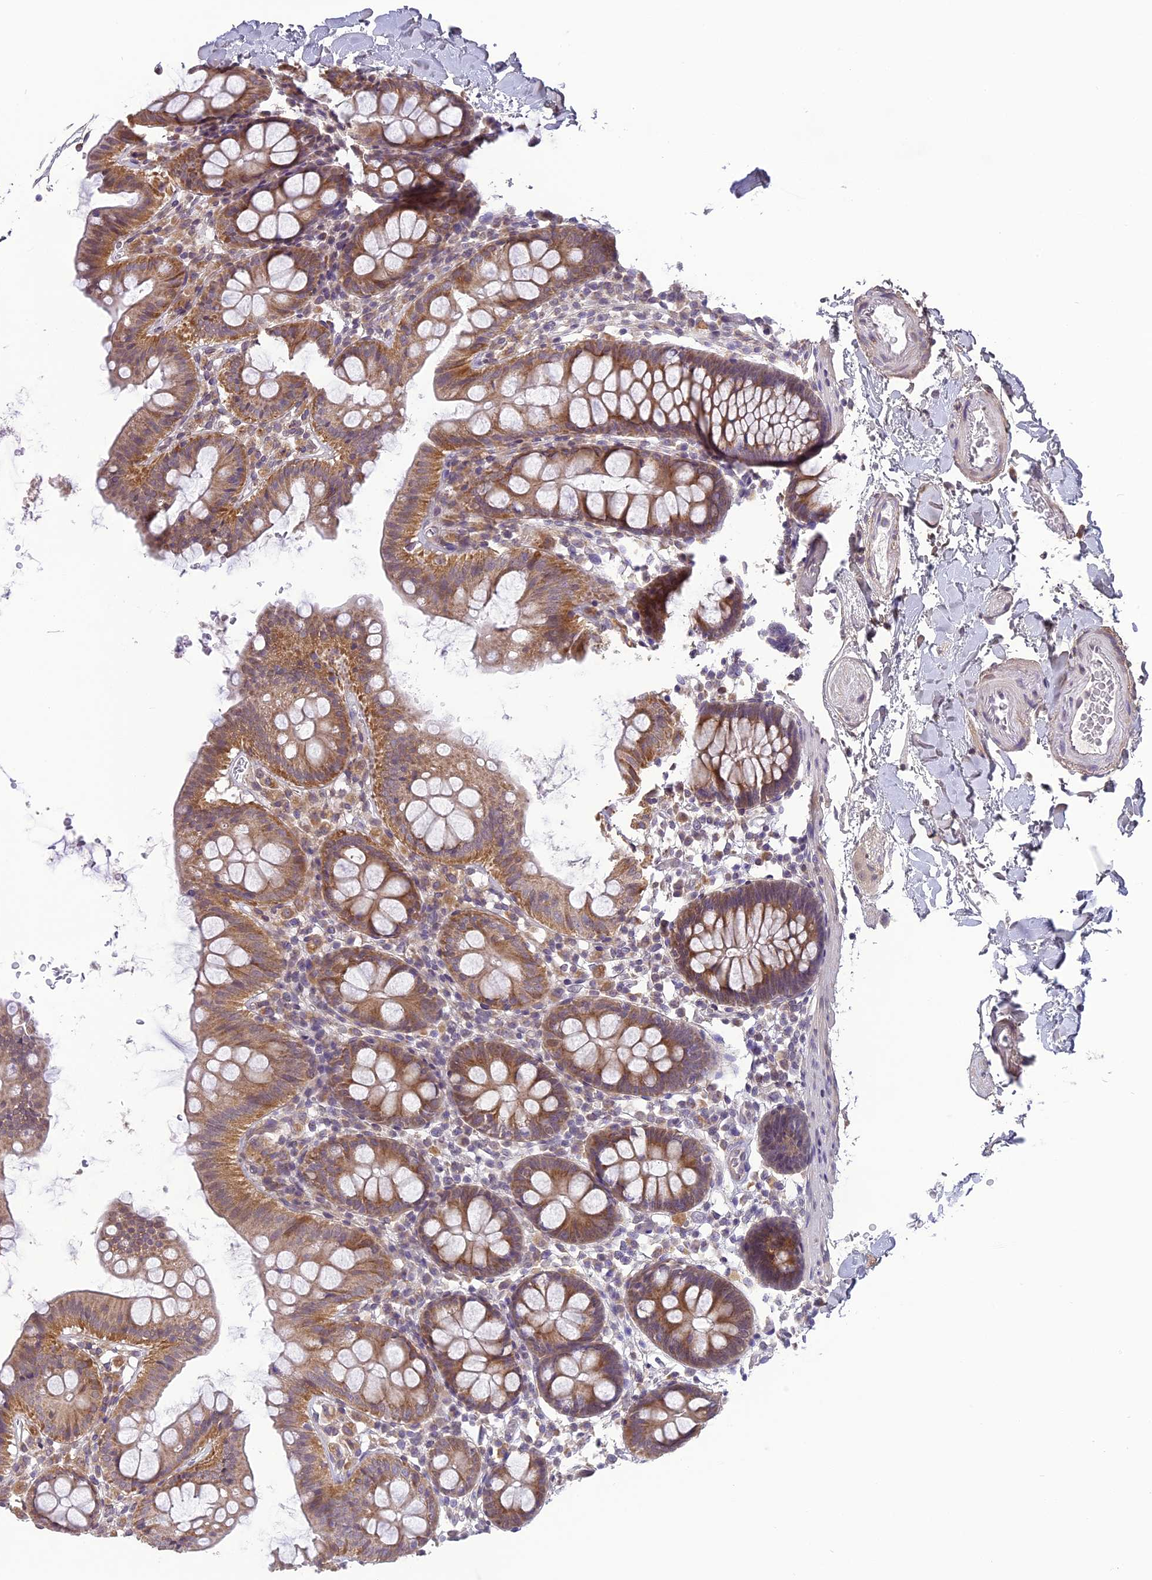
{"staining": {"intensity": "weak", "quantity": ">75%", "location": "cytoplasmic/membranous"}, "tissue": "colon", "cell_type": "Endothelial cells", "image_type": "normal", "snomed": [{"axis": "morphology", "description": "Normal tissue, NOS"}, {"axis": "topography", "description": "Colon"}], "caption": "Immunohistochemical staining of unremarkable colon displays weak cytoplasmic/membranous protein expression in approximately >75% of endothelial cells.", "gene": "ERG28", "patient": {"sex": "male", "age": 75}}